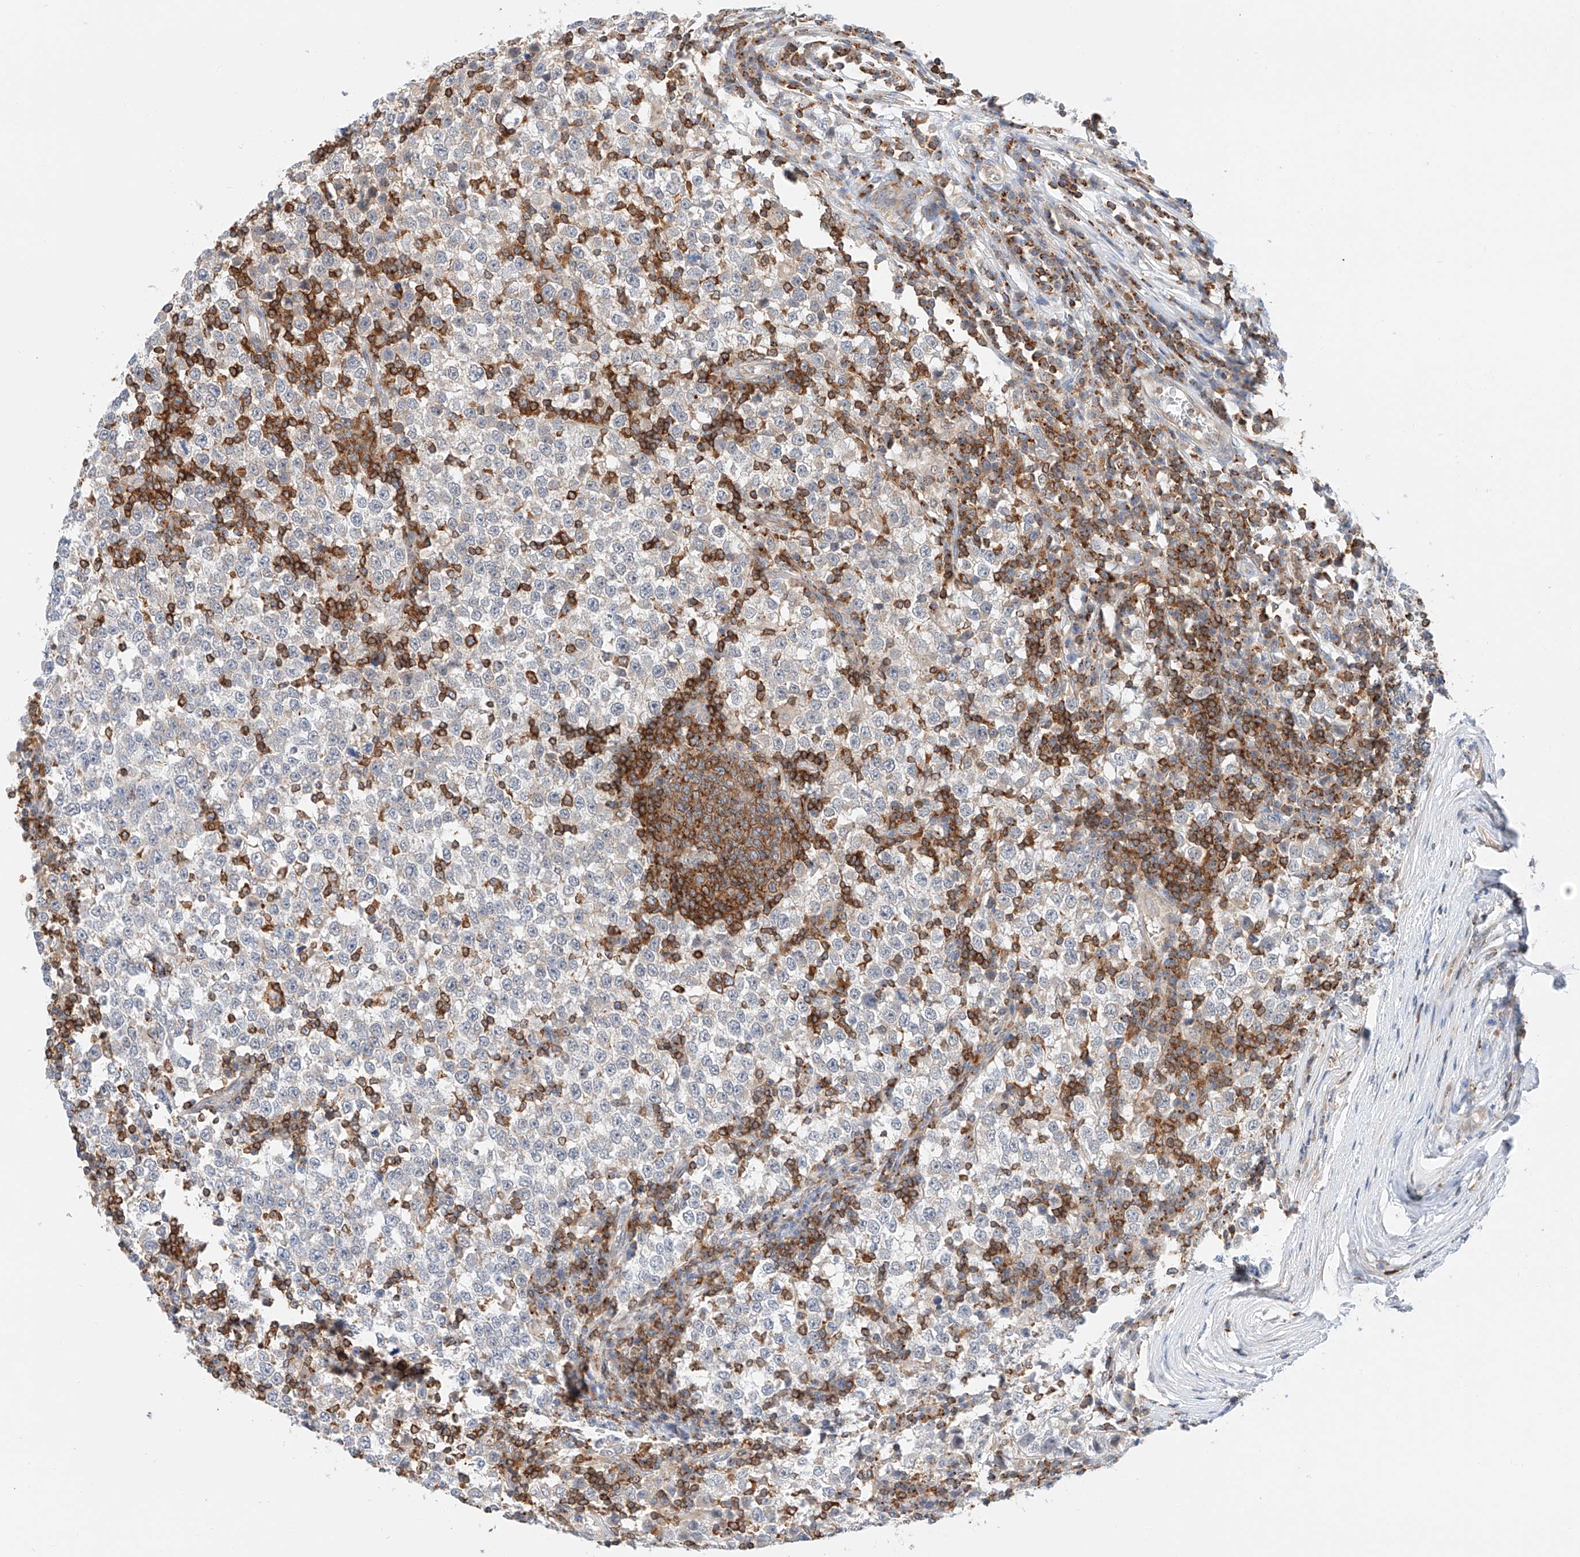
{"staining": {"intensity": "negative", "quantity": "none", "location": "none"}, "tissue": "testis cancer", "cell_type": "Tumor cells", "image_type": "cancer", "snomed": [{"axis": "morphology", "description": "Seminoma, NOS"}, {"axis": "topography", "description": "Testis"}], "caption": "Immunohistochemistry photomicrograph of neoplastic tissue: testis seminoma stained with DAB (3,3'-diaminobenzidine) exhibits no significant protein positivity in tumor cells.", "gene": "MFN2", "patient": {"sex": "male", "age": 65}}